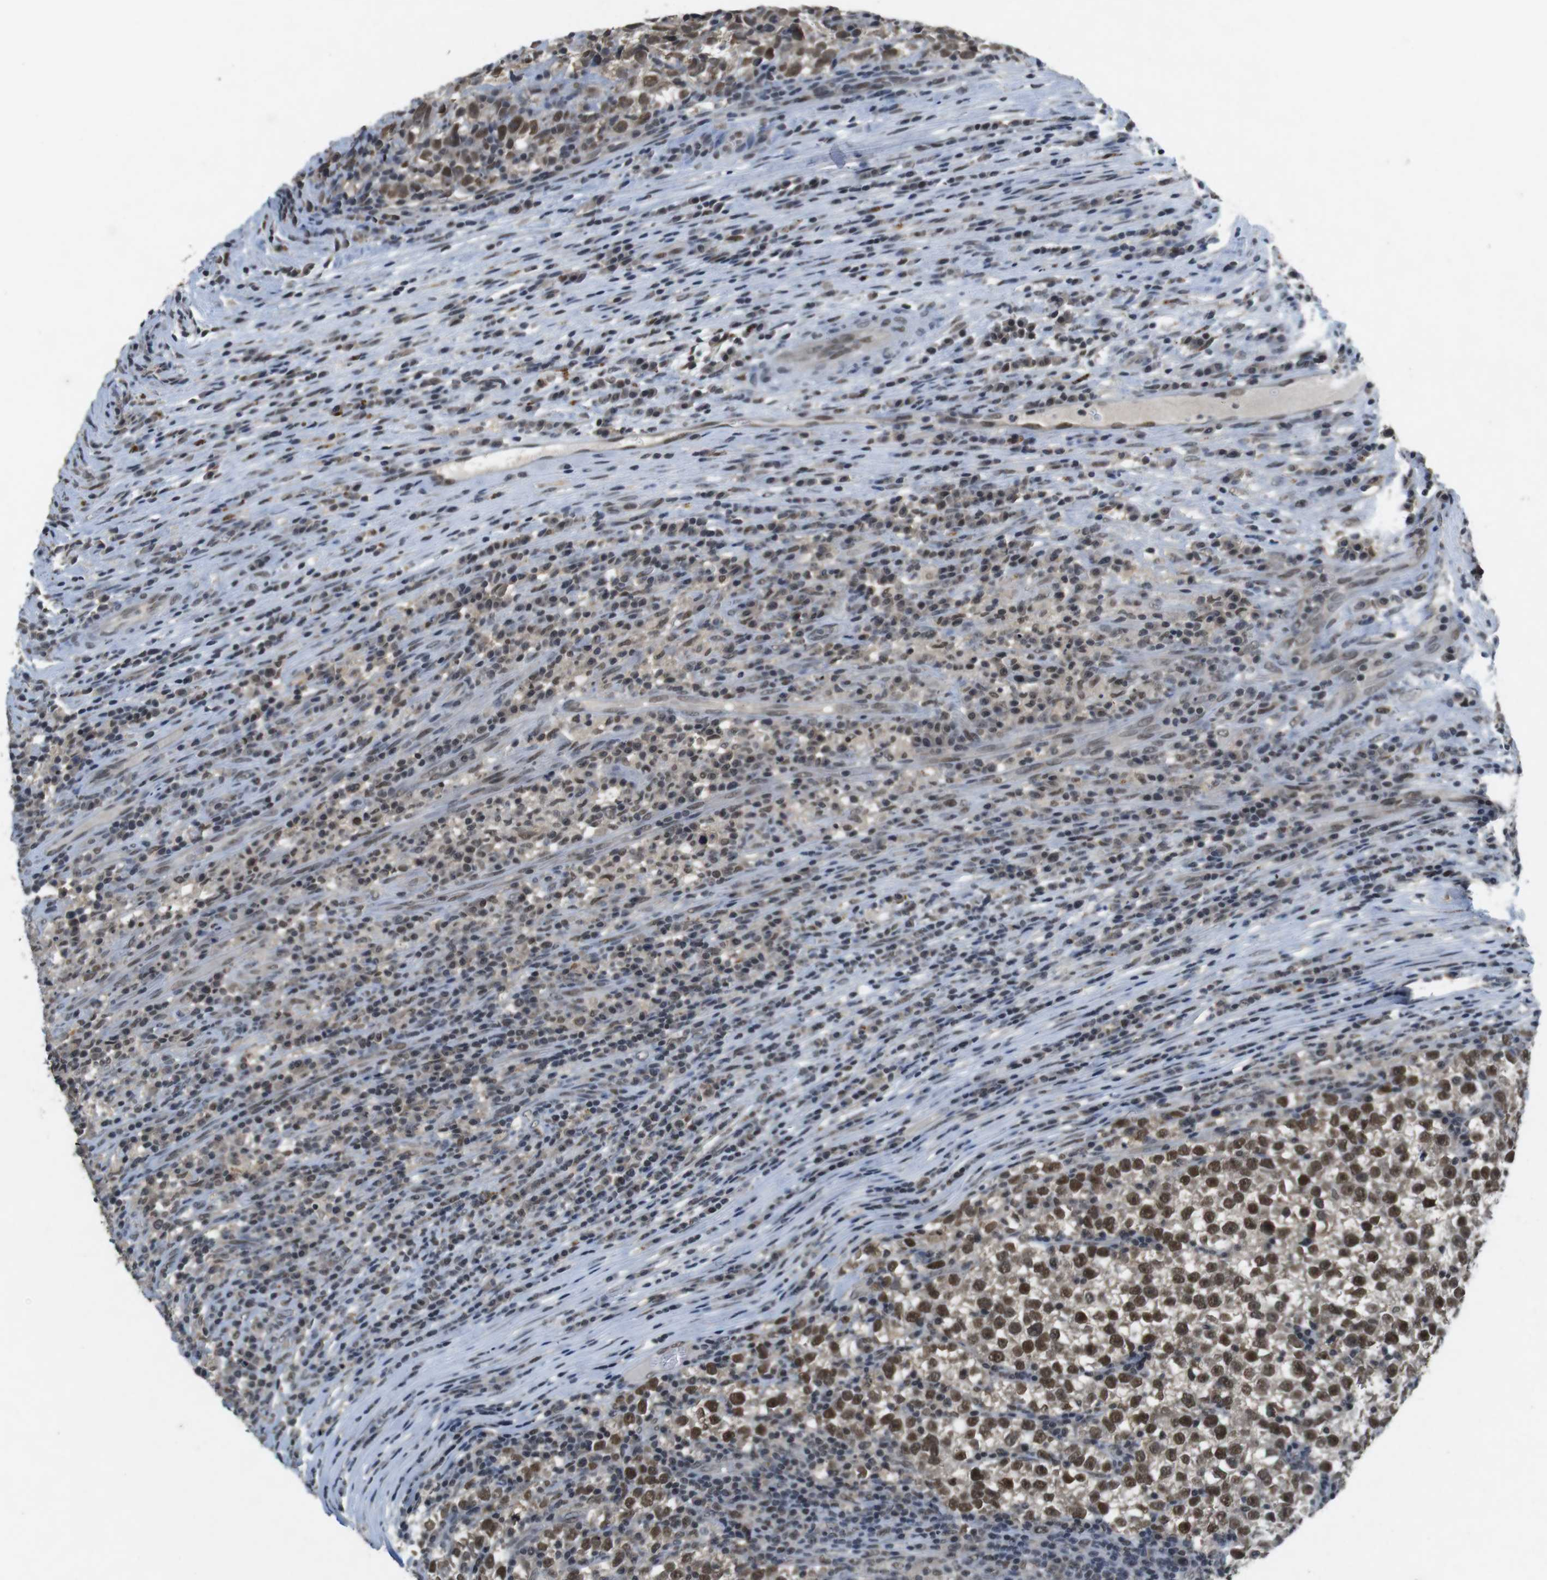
{"staining": {"intensity": "strong", "quantity": ">75%", "location": "nuclear"}, "tissue": "testis cancer", "cell_type": "Tumor cells", "image_type": "cancer", "snomed": [{"axis": "morphology", "description": "Normal tissue, NOS"}, {"axis": "morphology", "description": "Seminoma, NOS"}, {"axis": "topography", "description": "Testis"}], "caption": "A histopathology image showing strong nuclear positivity in approximately >75% of tumor cells in testis cancer (seminoma), as visualized by brown immunohistochemical staining.", "gene": "USP7", "patient": {"sex": "male", "age": 43}}